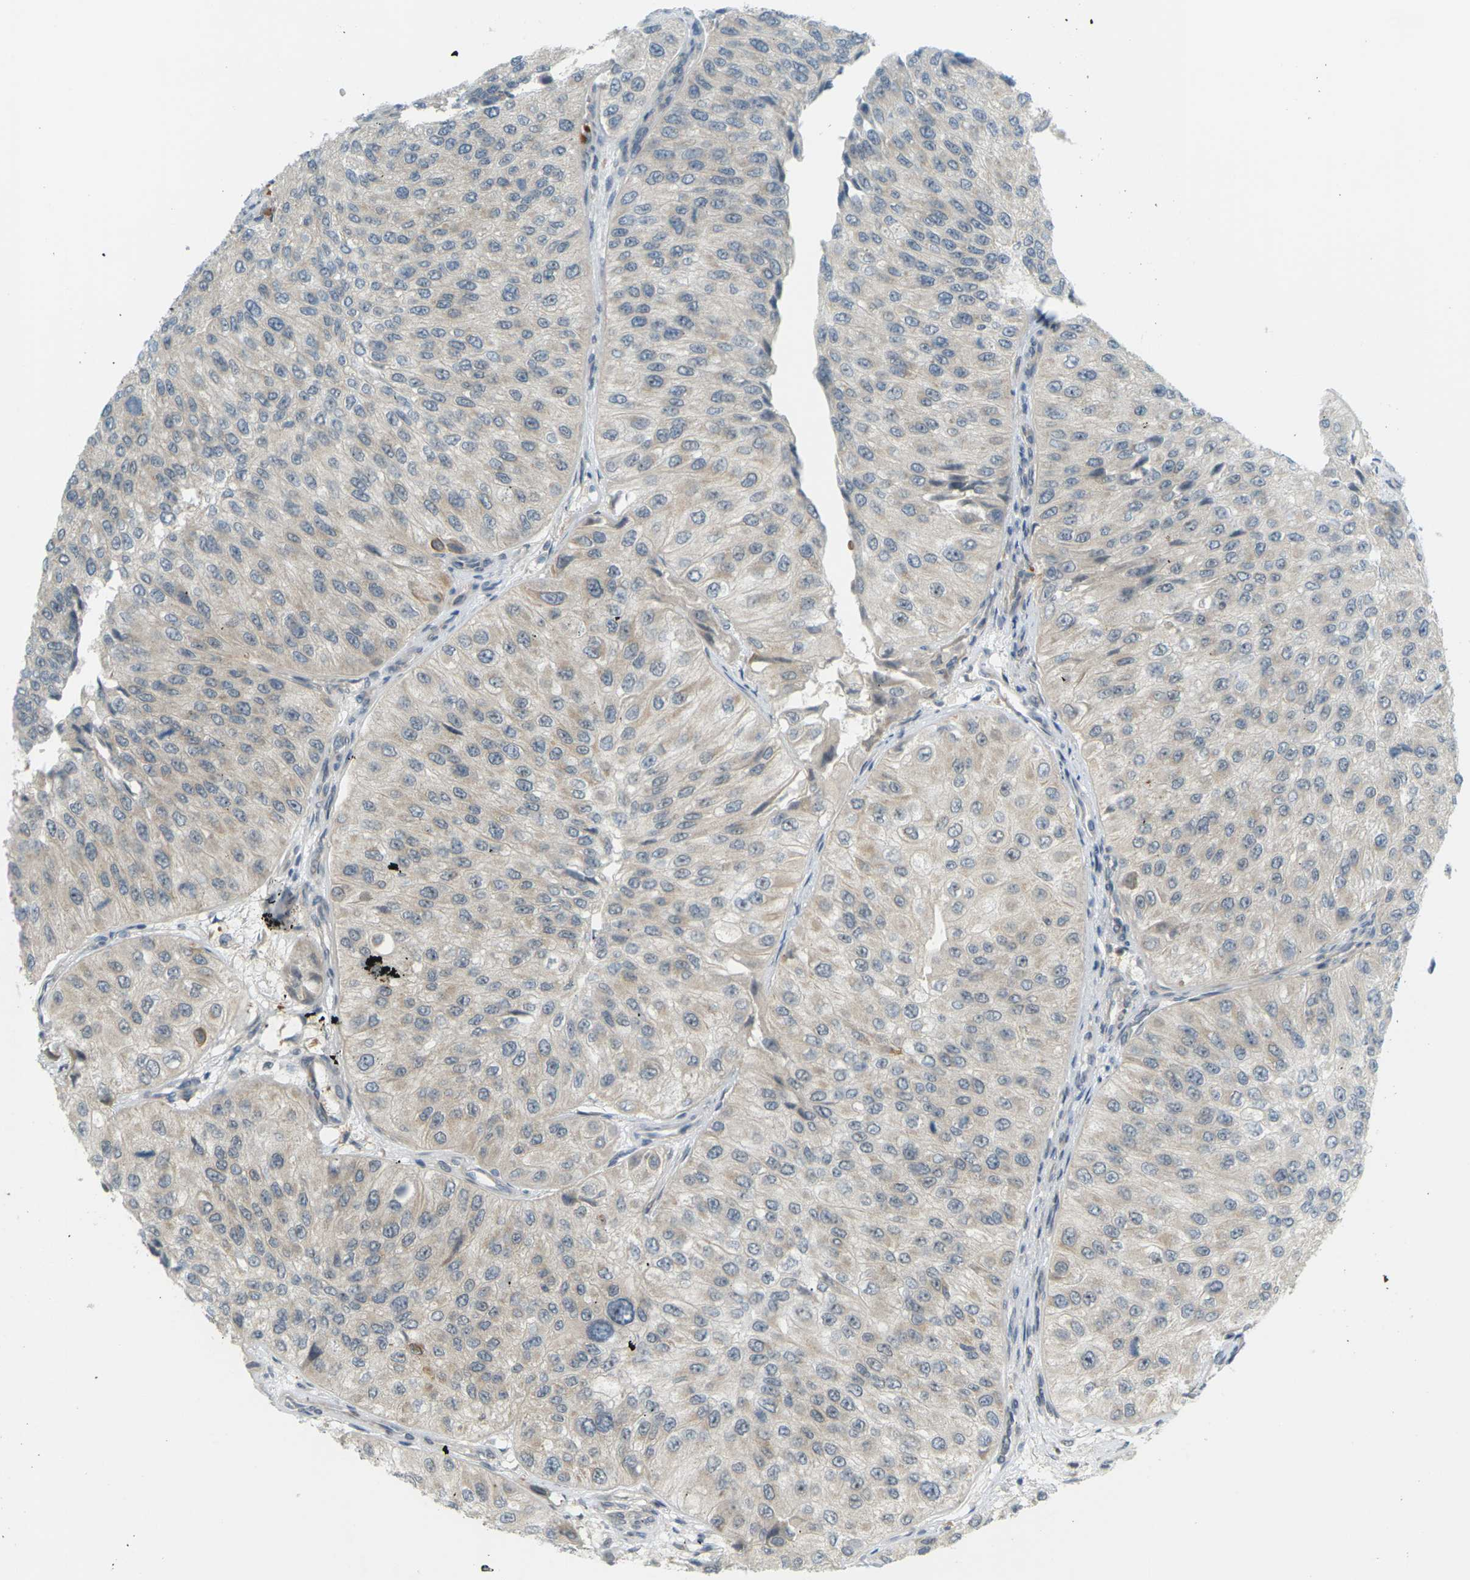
{"staining": {"intensity": "weak", "quantity": ">75%", "location": "cytoplasmic/membranous"}, "tissue": "urothelial cancer", "cell_type": "Tumor cells", "image_type": "cancer", "snomed": [{"axis": "morphology", "description": "Urothelial carcinoma, High grade"}, {"axis": "topography", "description": "Kidney"}, {"axis": "topography", "description": "Urinary bladder"}], "caption": "Human urothelial cancer stained with a brown dye shows weak cytoplasmic/membranous positive expression in approximately >75% of tumor cells.", "gene": "SOCS6", "patient": {"sex": "male", "age": 77}}